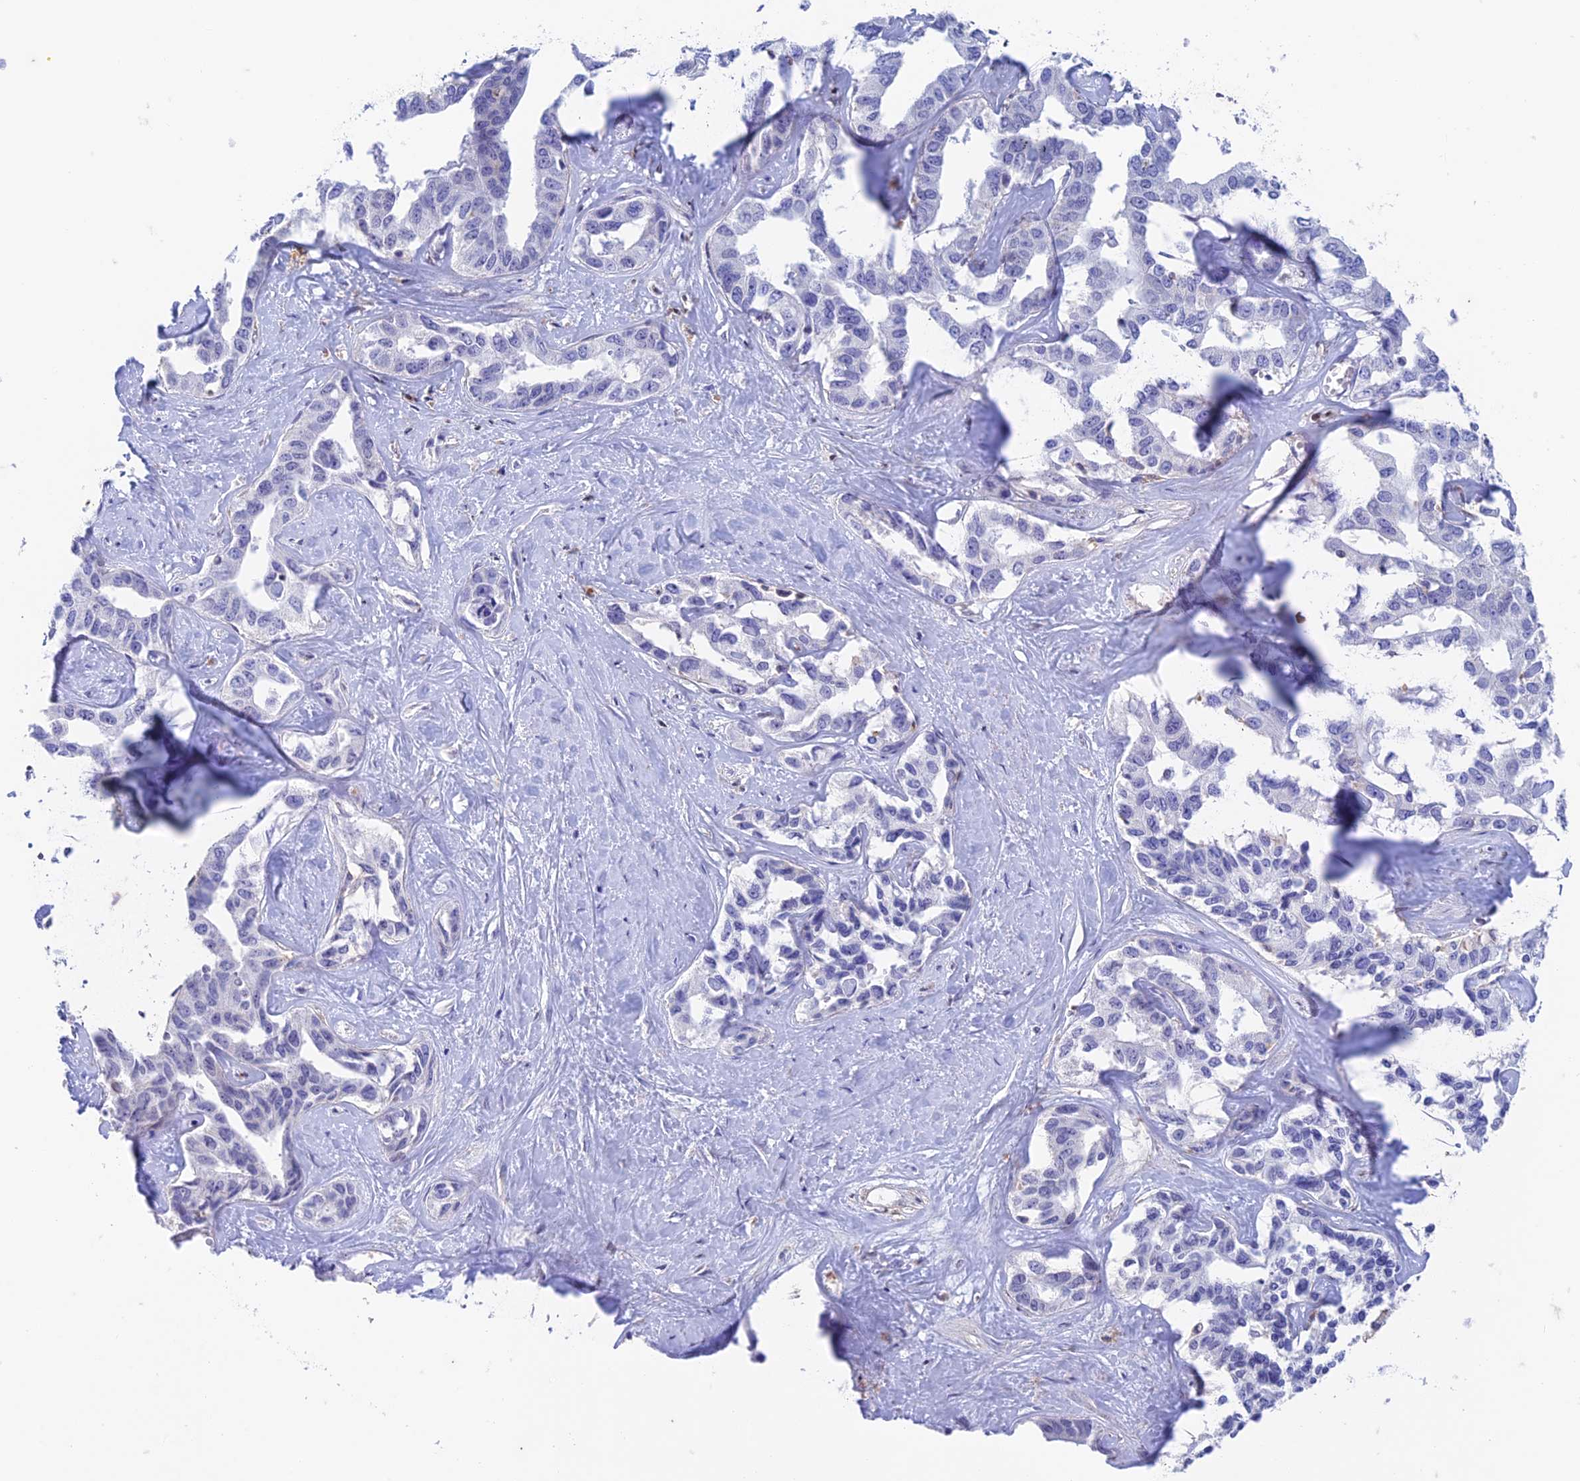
{"staining": {"intensity": "negative", "quantity": "none", "location": "none"}, "tissue": "liver cancer", "cell_type": "Tumor cells", "image_type": "cancer", "snomed": [{"axis": "morphology", "description": "Cholangiocarcinoma"}, {"axis": "topography", "description": "Liver"}], "caption": "There is no significant expression in tumor cells of liver cancer (cholangiocarcinoma).", "gene": "FGF7", "patient": {"sex": "male", "age": 59}}